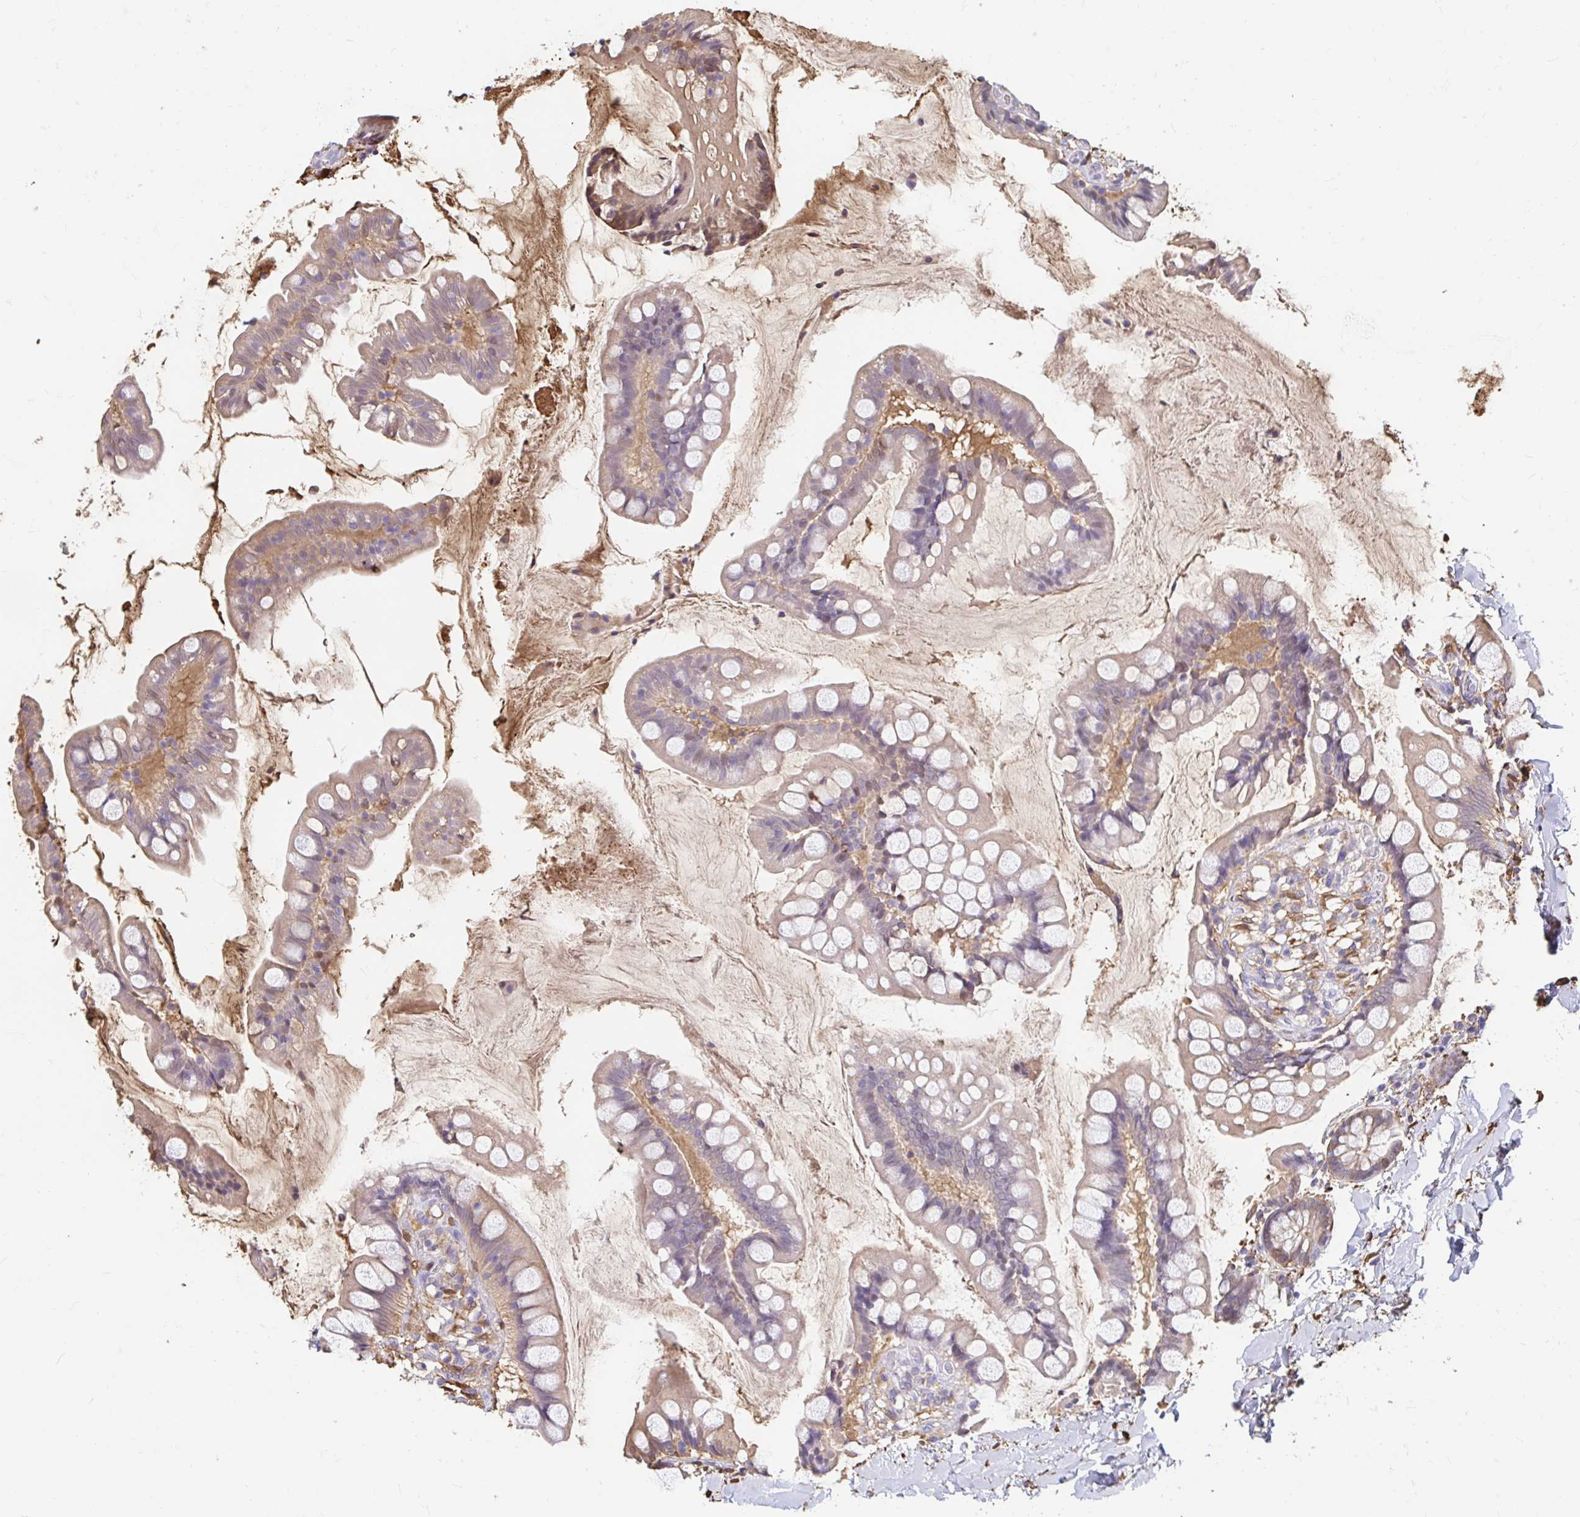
{"staining": {"intensity": "moderate", "quantity": "25%-75%", "location": "cytoplasmic/membranous,nuclear"}, "tissue": "small intestine", "cell_type": "Glandular cells", "image_type": "normal", "snomed": [{"axis": "morphology", "description": "Normal tissue, NOS"}, {"axis": "topography", "description": "Small intestine"}], "caption": "Human small intestine stained with a protein marker demonstrates moderate staining in glandular cells.", "gene": "ADH1A", "patient": {"sex": "male", "age": 70}}